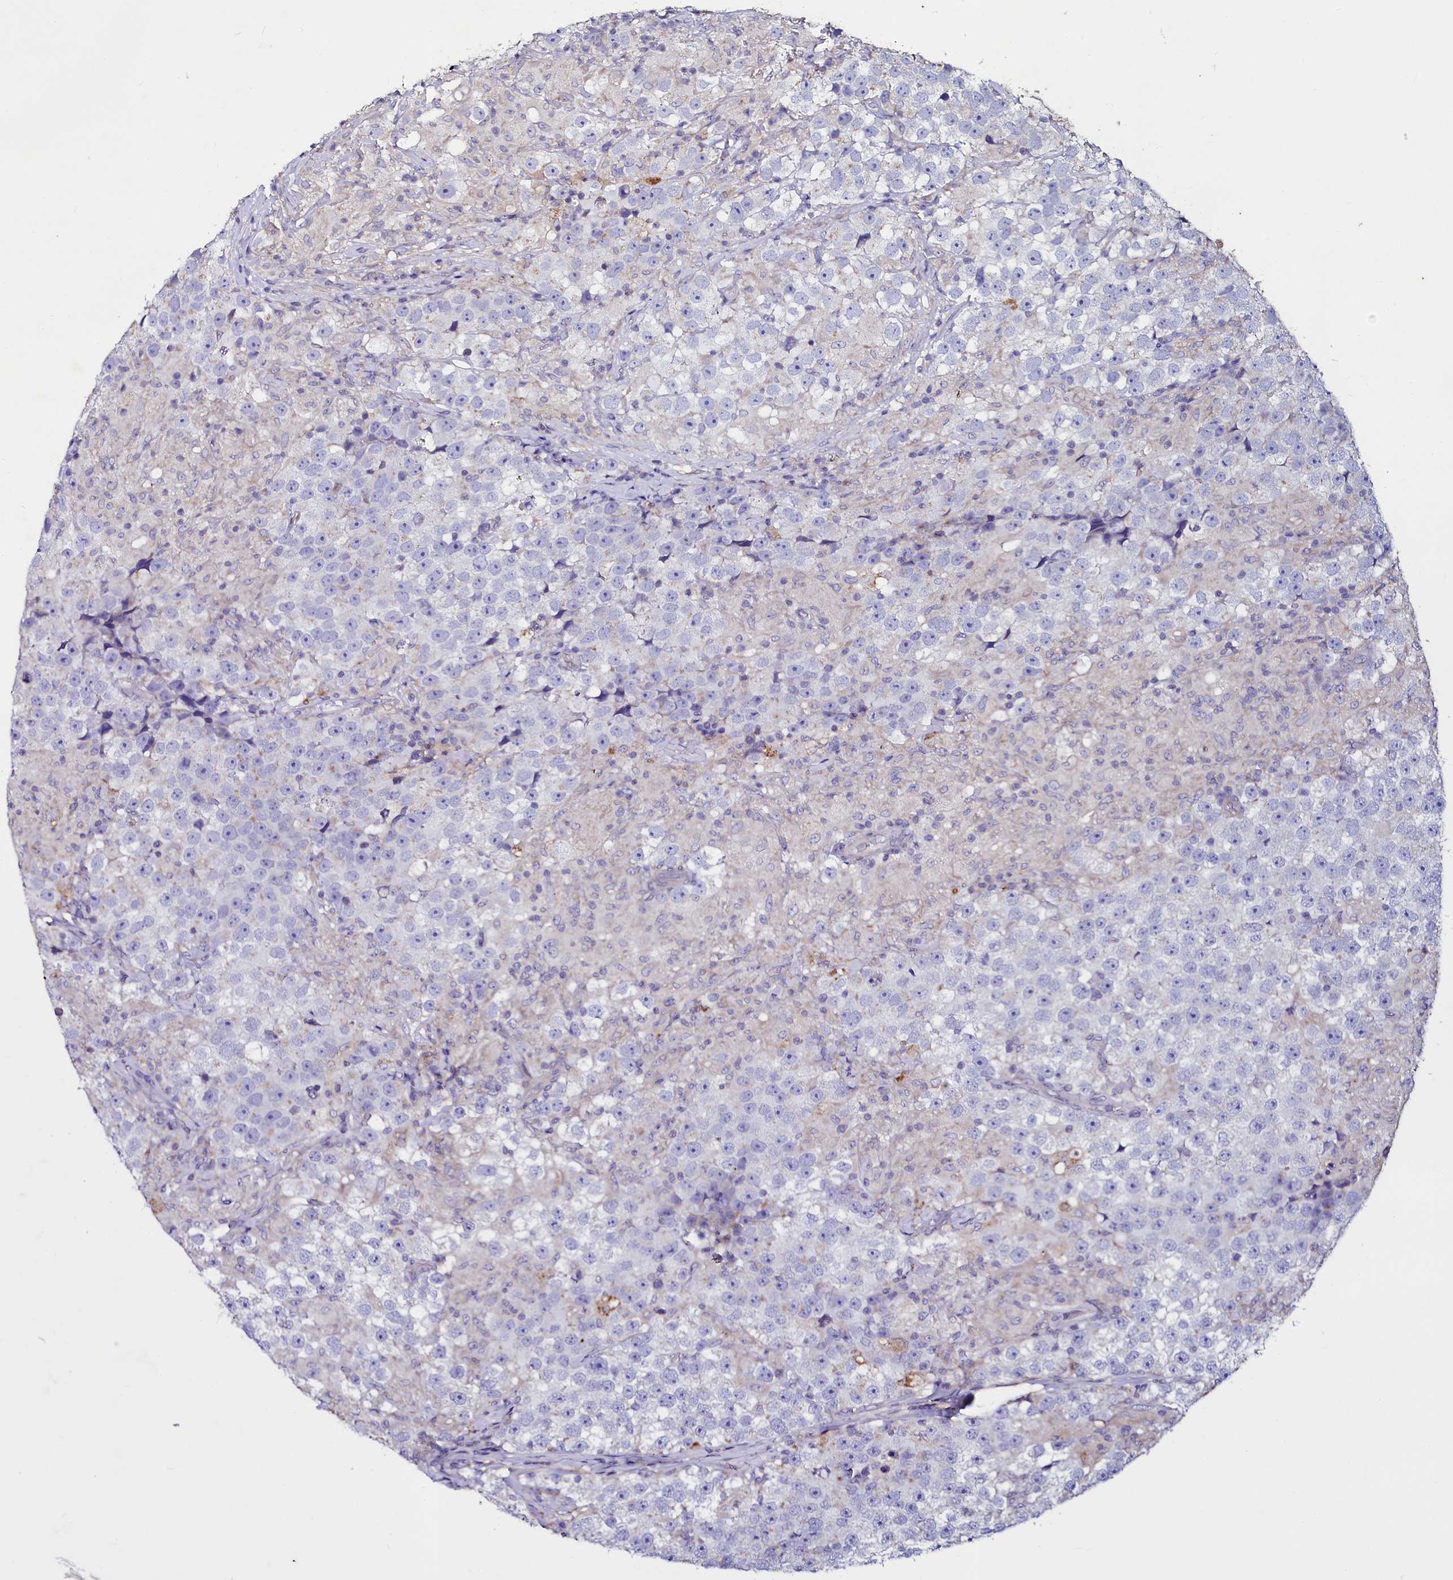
{"staining": {"intensity": "negative", "quantity": "none", "location": "none"}, "tissue": "testis cancer", "cell_type": "Tumor cells", "image_type": "cancer", "snomed": [{"axis": "morphology", "description": "Seminoma, NOS"}, {"axis": "topography", "description": "Testis"}], "caption": "This histopathology image is of testis cancer stained with IHC to label a protein in brown with the nuclei are counter-stained blue. There is no staining in tumor cells. (Brightfield microscopy of DAB immunohistochemistry at high magnification).", "gene": "SELENOT", "patient": {"sex": "male", "age": 46}}